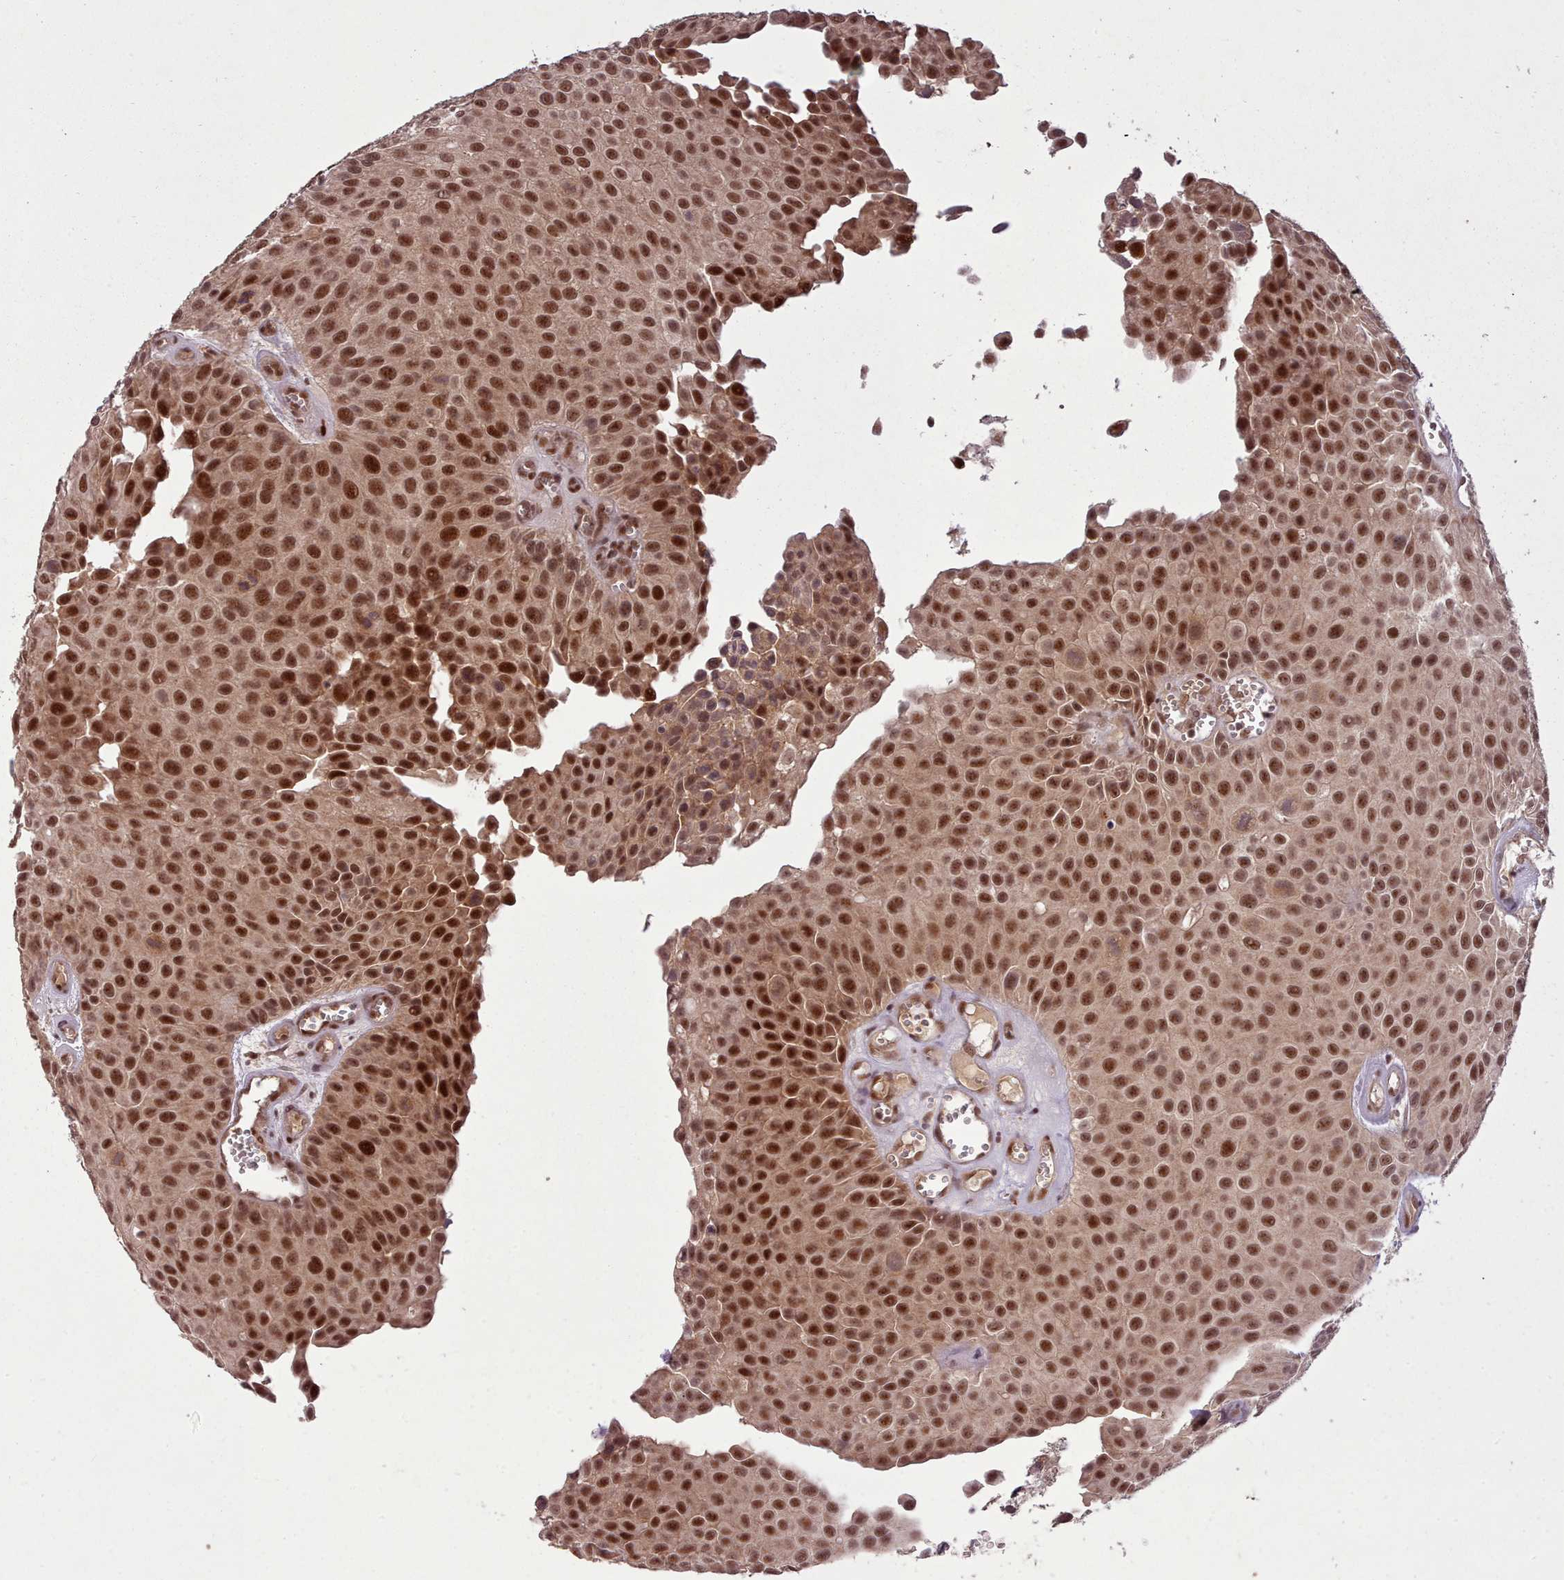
{"staining": {"intensity": "strong", "quantity": ">75%", "location": "nuclear"}, "tissue": "urothelial cancer", "cell_type": "Tumor cells", "image_type": "cancer", "snomed": [{"axis": "morphology", "description": "Urothelial carcinoma, Low grade"}, {"axis": "topography", "description": "Urinary bladder"}], "caption": "Immunohistochemical staining of urothelial carcinoma (low-grade) demonstrates high levels of strong nuclear expression in approximately >75% of tumor cells.", "gene": "CDC6", "patient": {"sex": "male", "age": 88}}